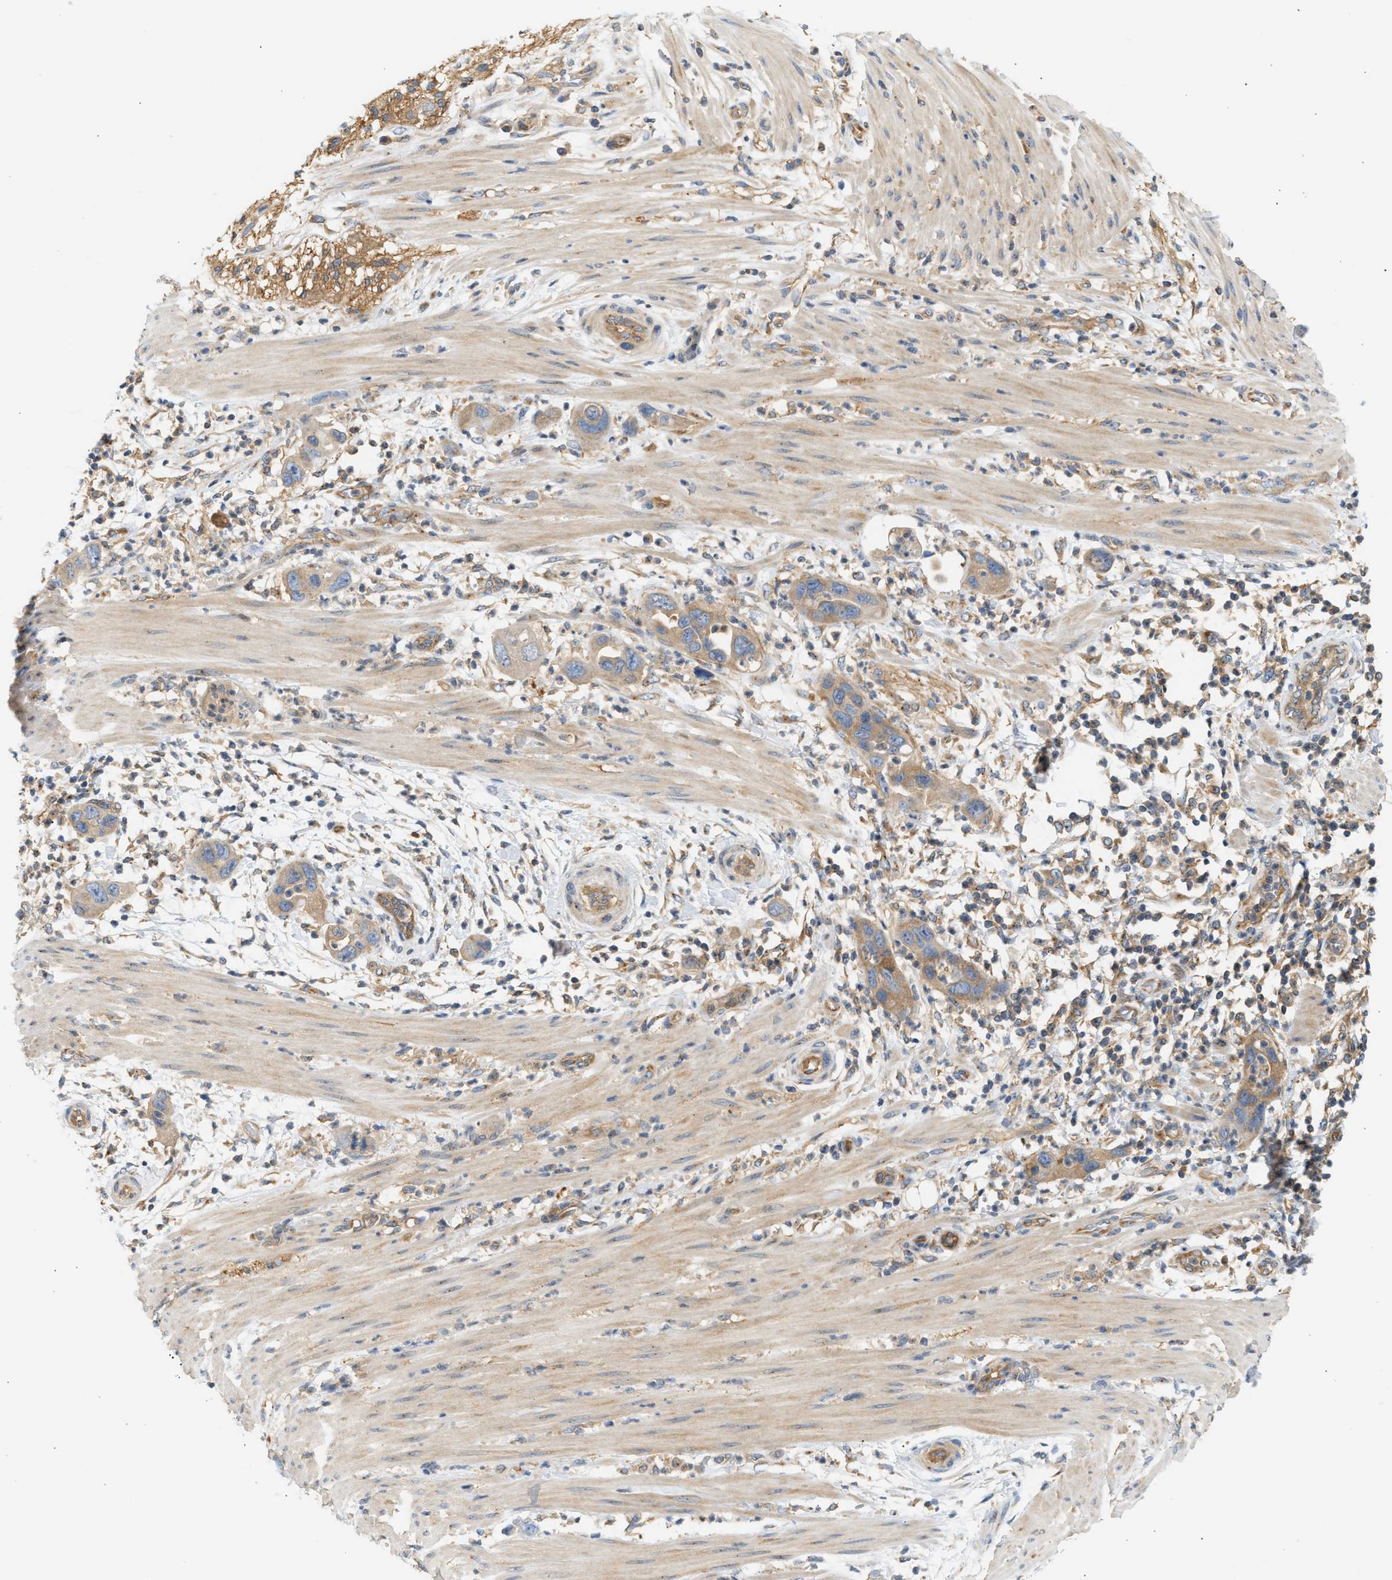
{"staining": {"intensity": "weak", "quantity": ">75%", "location": "cytoplasmic/membranous"}, "tissue": "pancreatic cancer", "cell_type": "Tumor cells", "image_type": "cancer", "snomed": [{"axis": "morphology", "description": "Adenocarcinoma, NOS"}, {"axis": "topography", "description": "Pancreas"}], "caption": "Immunohistochemical staining of human pancreatic cancer demonstrates weak cytoplasmic/membranous protein staining in about >75% of tumor cells.", "gene": "PAFAH1B1", "patient": {"sex": "female", "age": 71}}